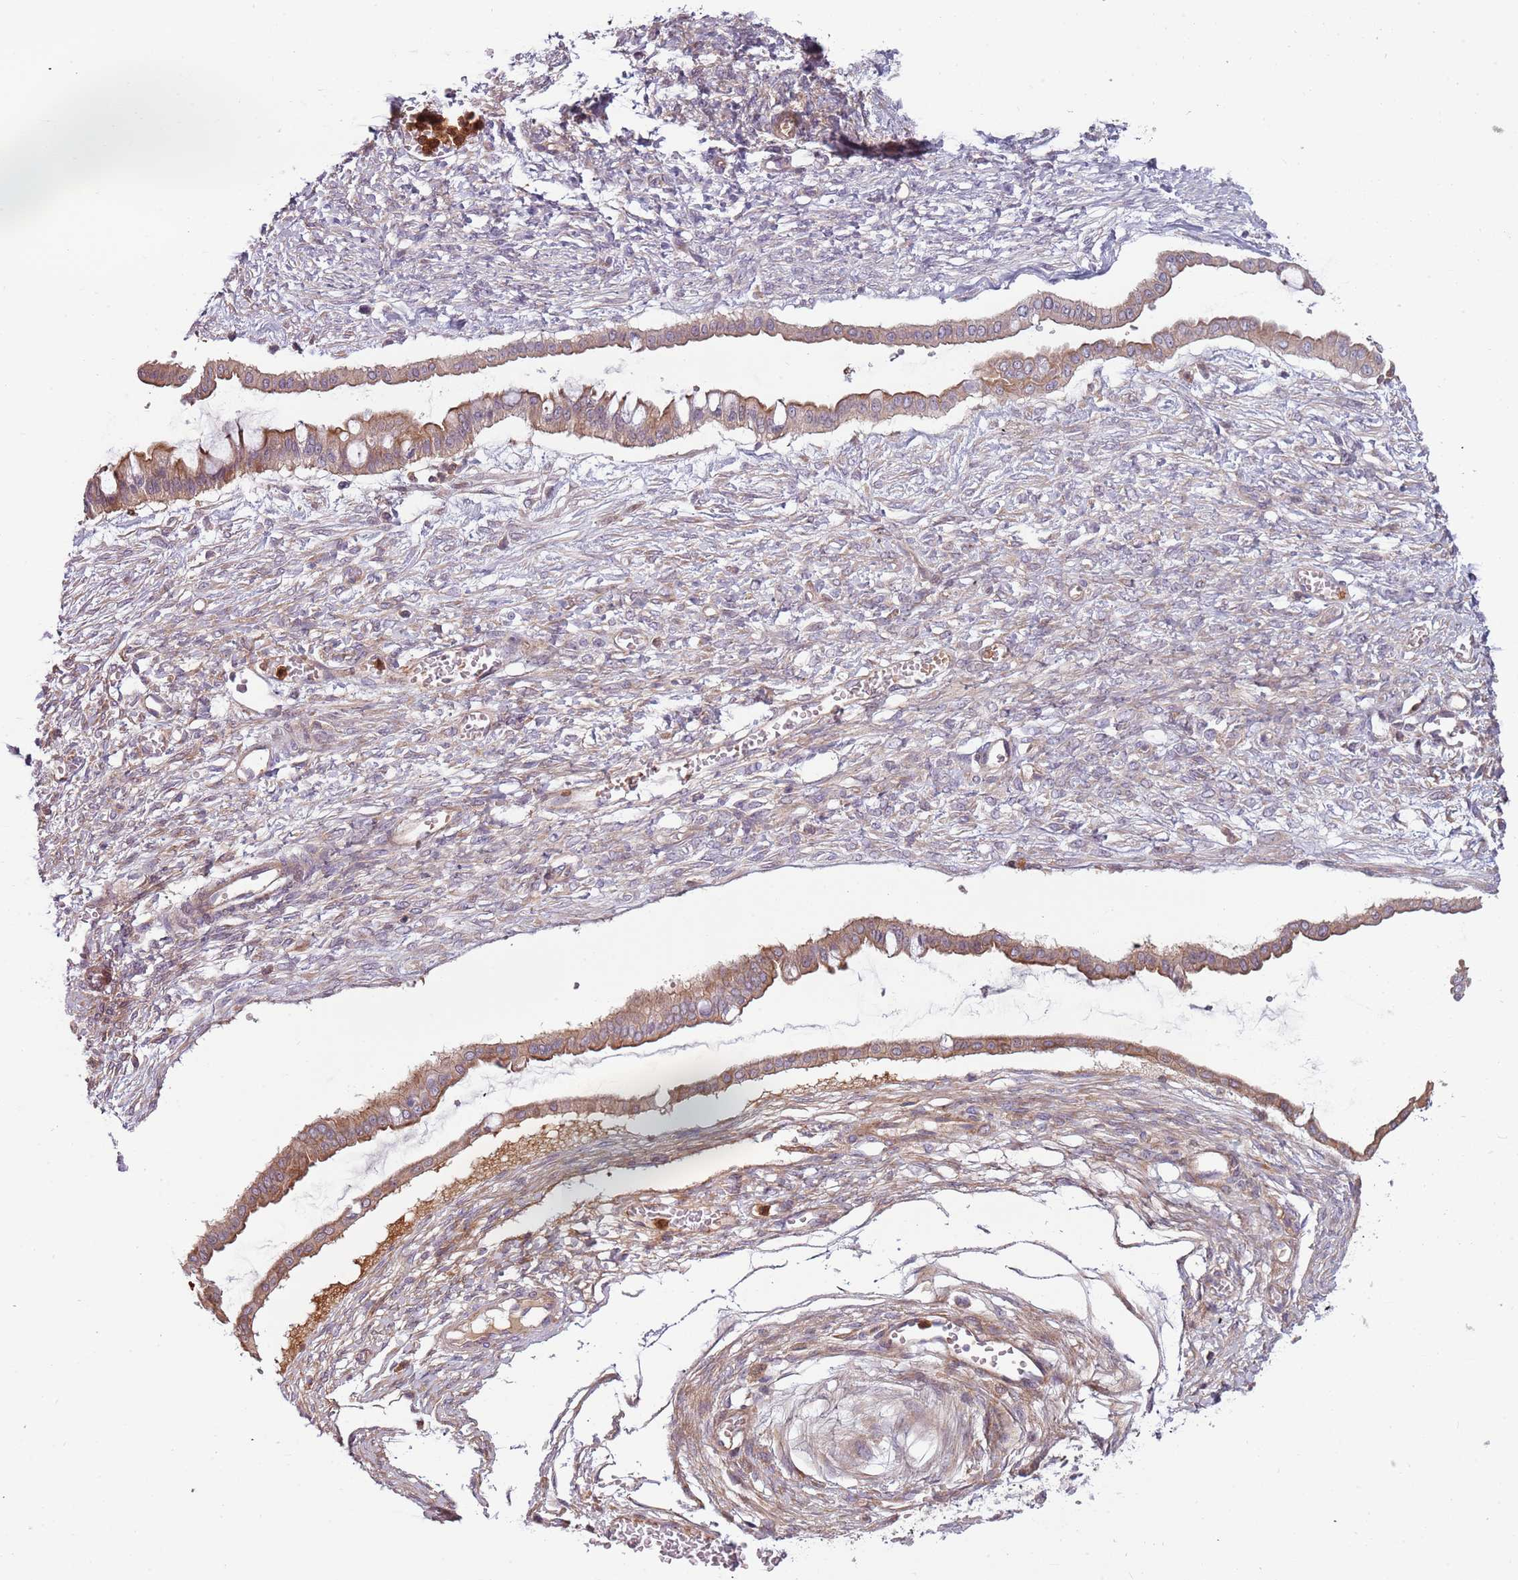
{"staining": {"intensity": "moderate", "quantity": ">75%", "location": "cytoplasmic/membranous"}, "tissue": "ovarian cancer", "cell_type": "Tumor cells", "image_type": "cancer", "snomed": [{"axis": "morphology", "description": "Cystadenocarcinoma, mucinous, NOS"}, {"axis": "topography", "description": "Ovary"}], "caption": "Brown immunohistochemical staining in human ovarian mucinous cystadenocarcinoma reveals moderate cytoplasmic/membranous staining in about >75% of tumor cells. Ihc stains the protein of interest in brown and the nuclei are stained blue.", "gene": "NADK", "patient": {"sex": "female", "age": 73}}